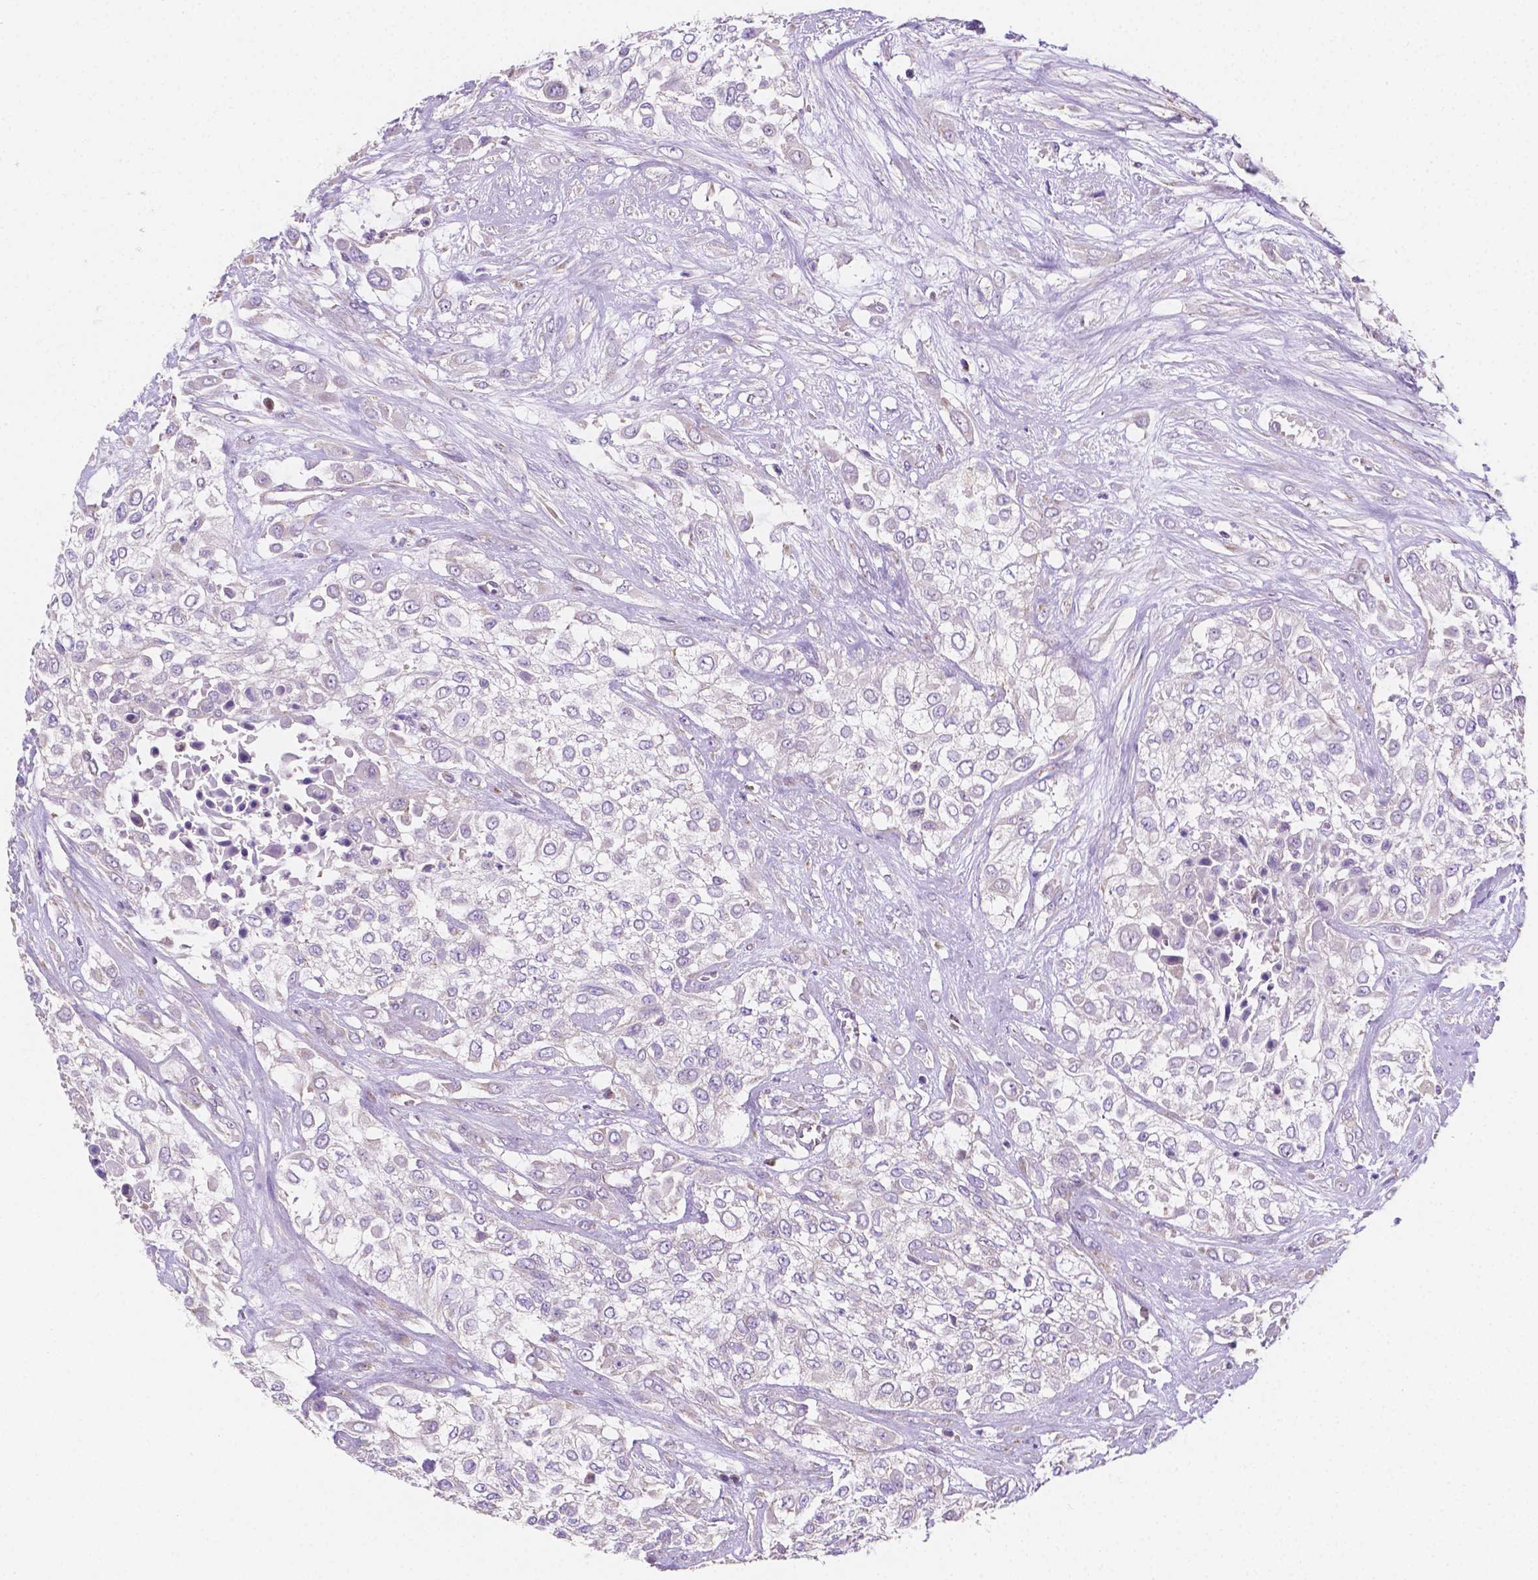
{"staining": {"intensity": "negative", "quantity": "none", "location": "none"}, "tissue": "urothelial cancer", "cell_type": "Tumor cells", "image_type": "cancer", "snomed": [{"axis": "morphology", "description": "Urothelial carcinoma, High grade"}, {"axis": "topography", "description": "Urinary bladder"}], "caption": "DAB (3,3'-diaminobenzidine) immunohistochemical staining of urothelial cancer reveals no significant staining in tumor cells.", "gene": "SGTB", "patient": {"sex": "male", "age": 57}}